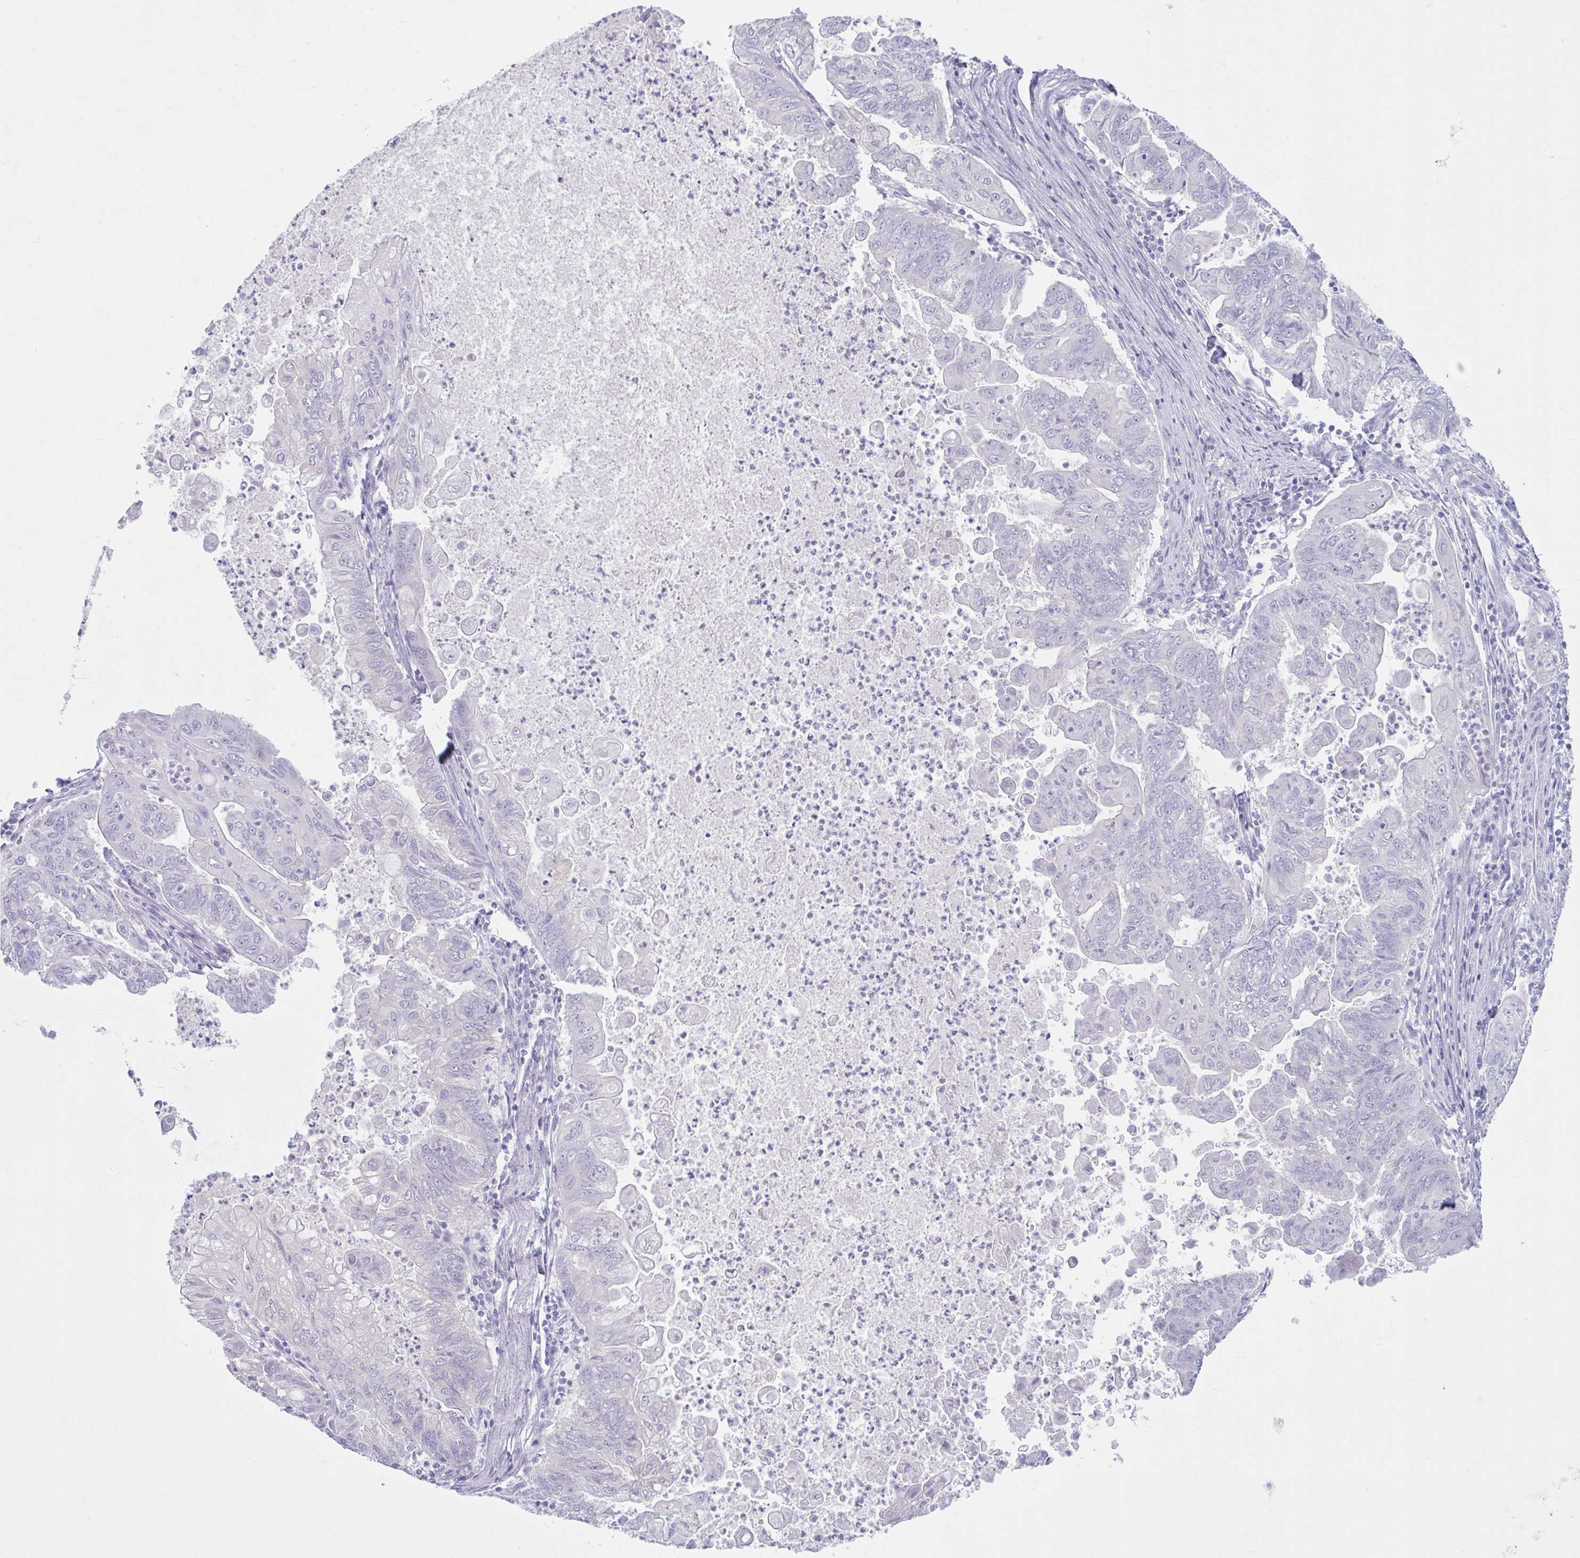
{"staining": {"intensity": "negative", "quantity": "none", "location": "none"}, "tissue": "stomach cancer", "cell_type": "Tumor cells", "image_type": "cancer", "snomed": [{"axis": "morphology", "description": "Adenocarcinoma, NOS"}, {"axis": "topography", "description": "Stomach, upper"}], "caption": "DAB immunohistochemical staining of stomach adenocarcinoma reveals no significant expression in tumor cells.", "gene": "FAM153A", "patient": {"sex": "male", "age": 80}}